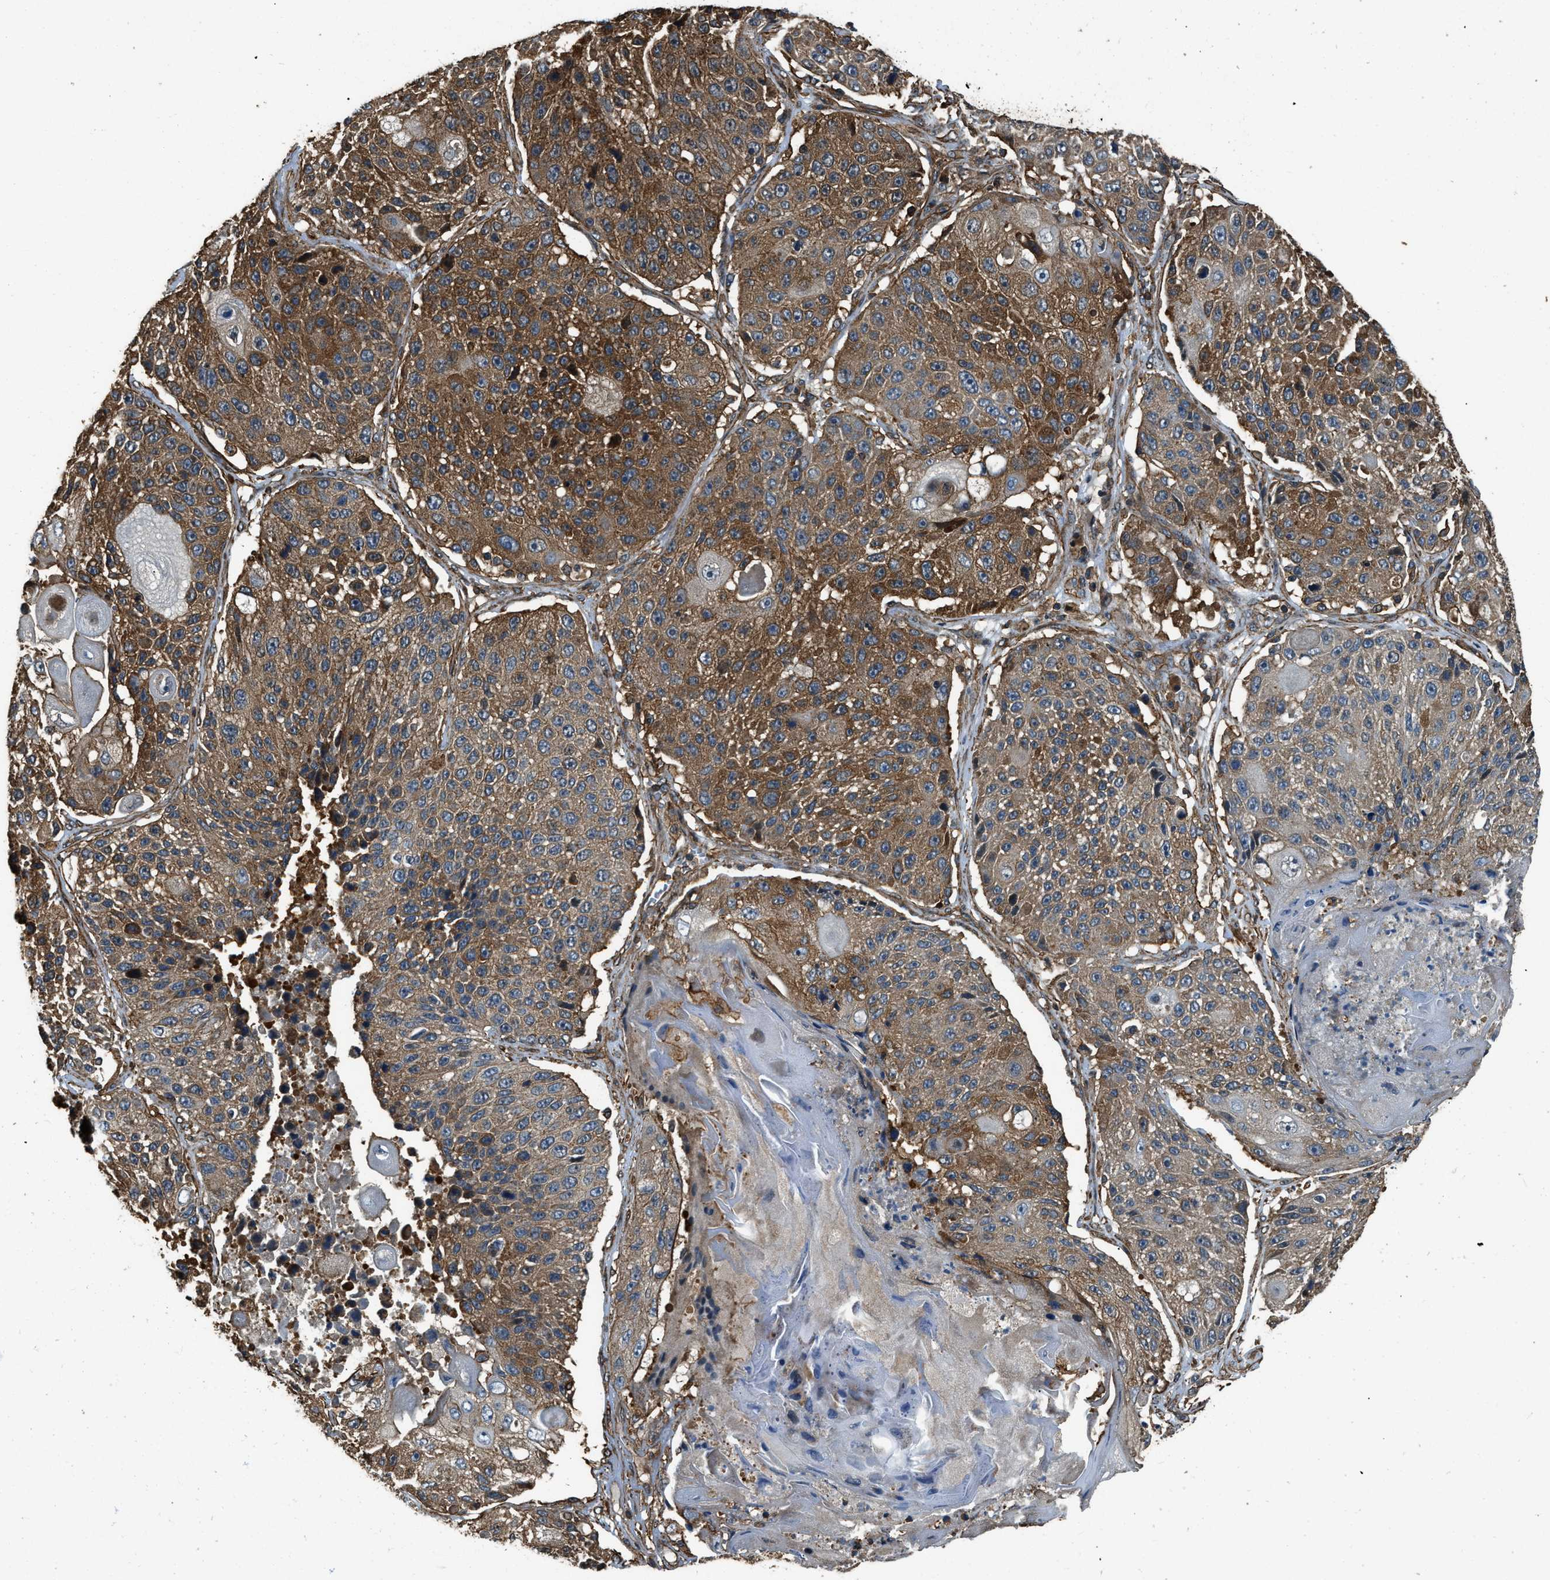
{"staining": {"intensity": "moderate", "quantity": ">75%", "location": "cytoplasmic/membranous"}, "tissue": "lung cancer", "cell_type": "Tumor cells", "image_type": "cancer", "snomed": [{"axis": "morphology", "description": "Squamous cell carcinoma, NOS"}, {"axis": "topography", "description": "Lung"}], "caption": "Immunohistochemical staining of lung squamous cell carcinoma reveals moderate cytoplasmic/membranous protein positivity in approximately >75% of tumor cells.", "gene": "YARS1", "patient": {"sex": "male", "age": 61}}